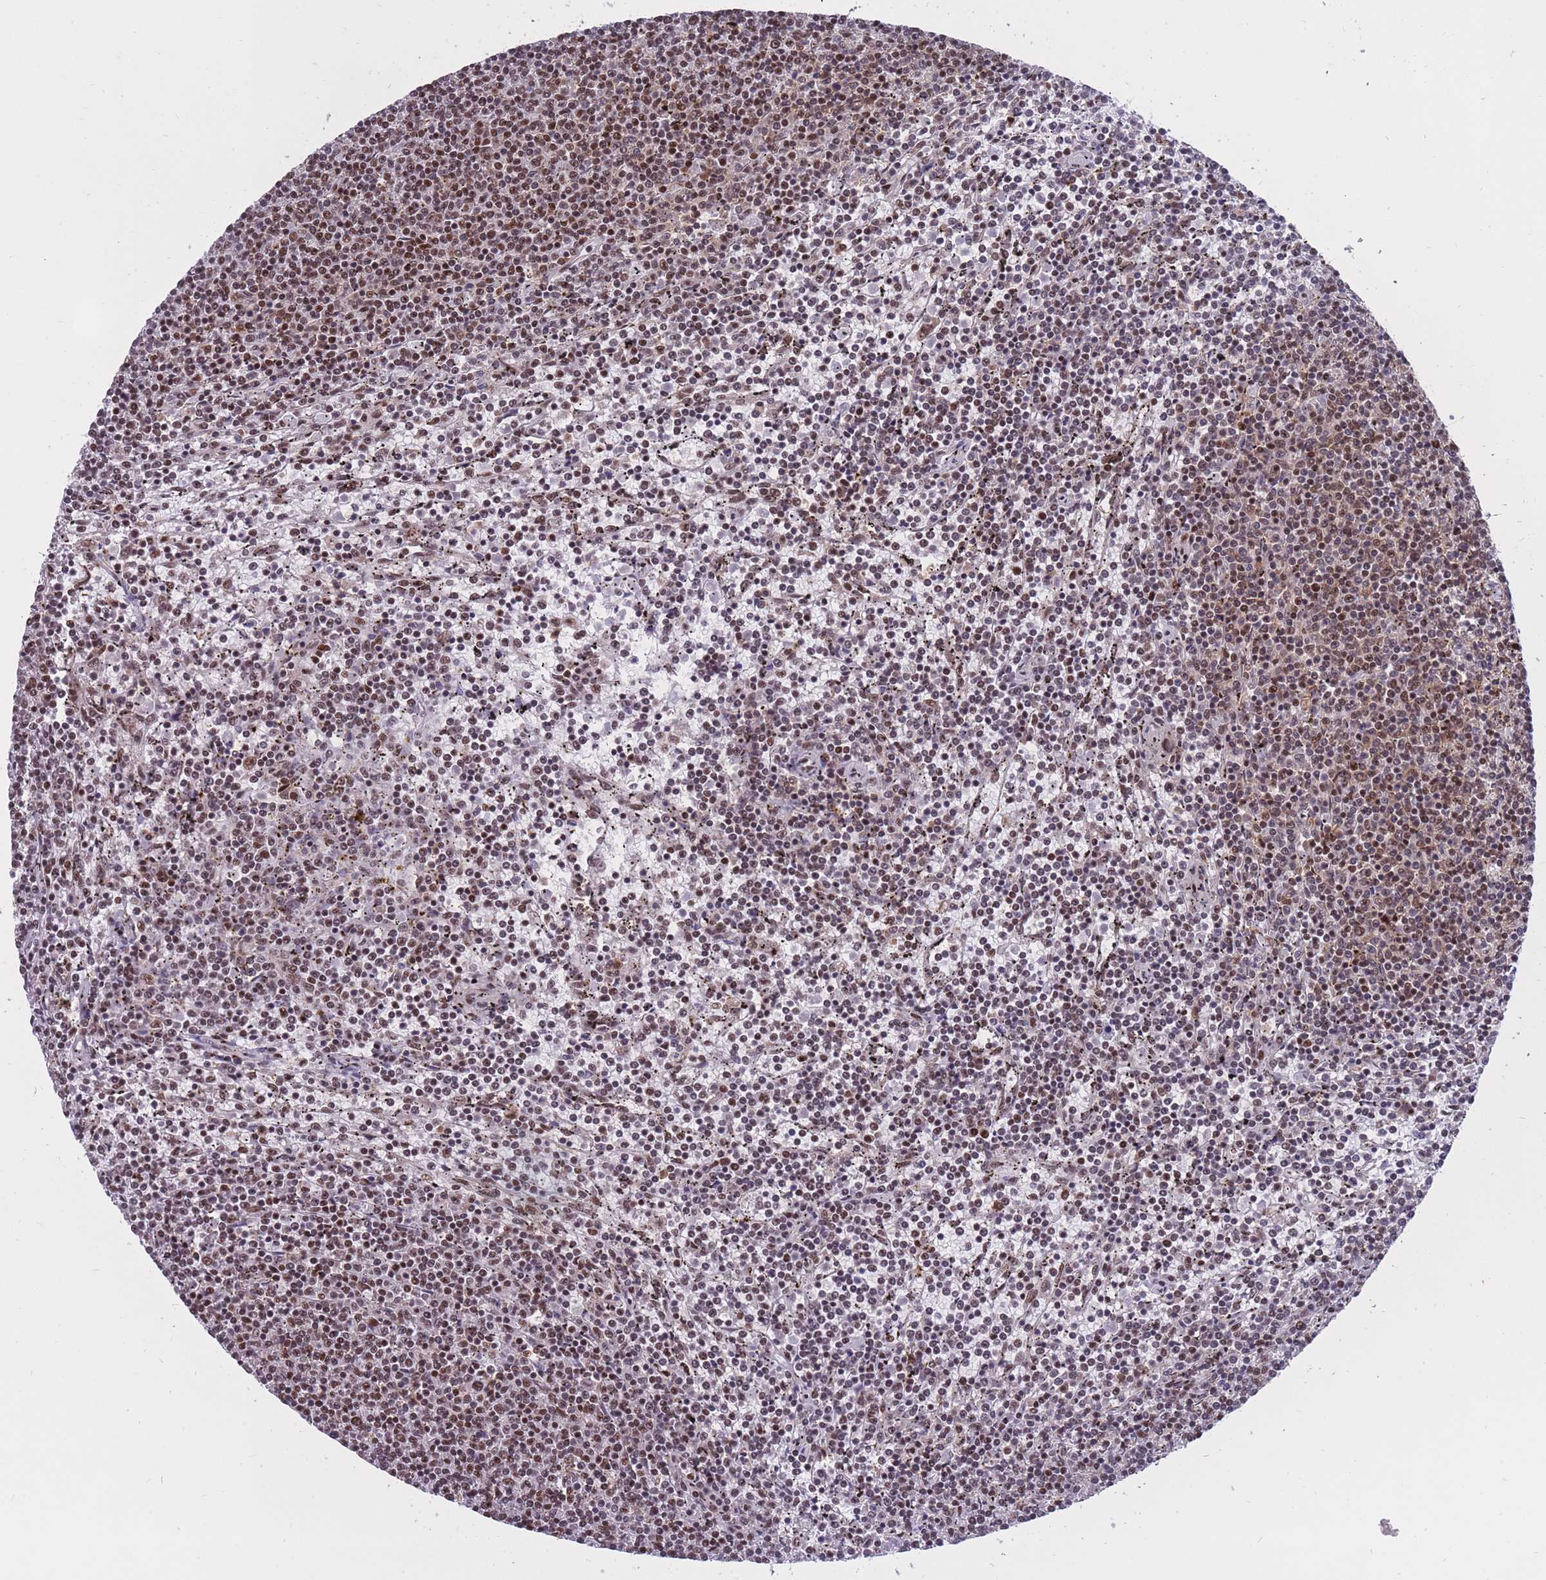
{"staining": {"intensity": "moderate", "quantity": ">75%", "location": "nuclear"}, "tissue": "lymphoma", "cell_type": "Tumor cells", "image_type": "cancer", "snomed": [{"axis": "morphology", "description": "Malignant lymphoma, non-Hodgkin's type, Low grade"}, {"axis": "topography", "description": "Spleen"}], "caption": "About >75% of tumor cells in lymphoma demonstrate moderate nuclear protein positivity as visualized by brown immunohistochemical staining.", "gene": "PRPF19", "patient": {"sex": "female", "age": 50}}